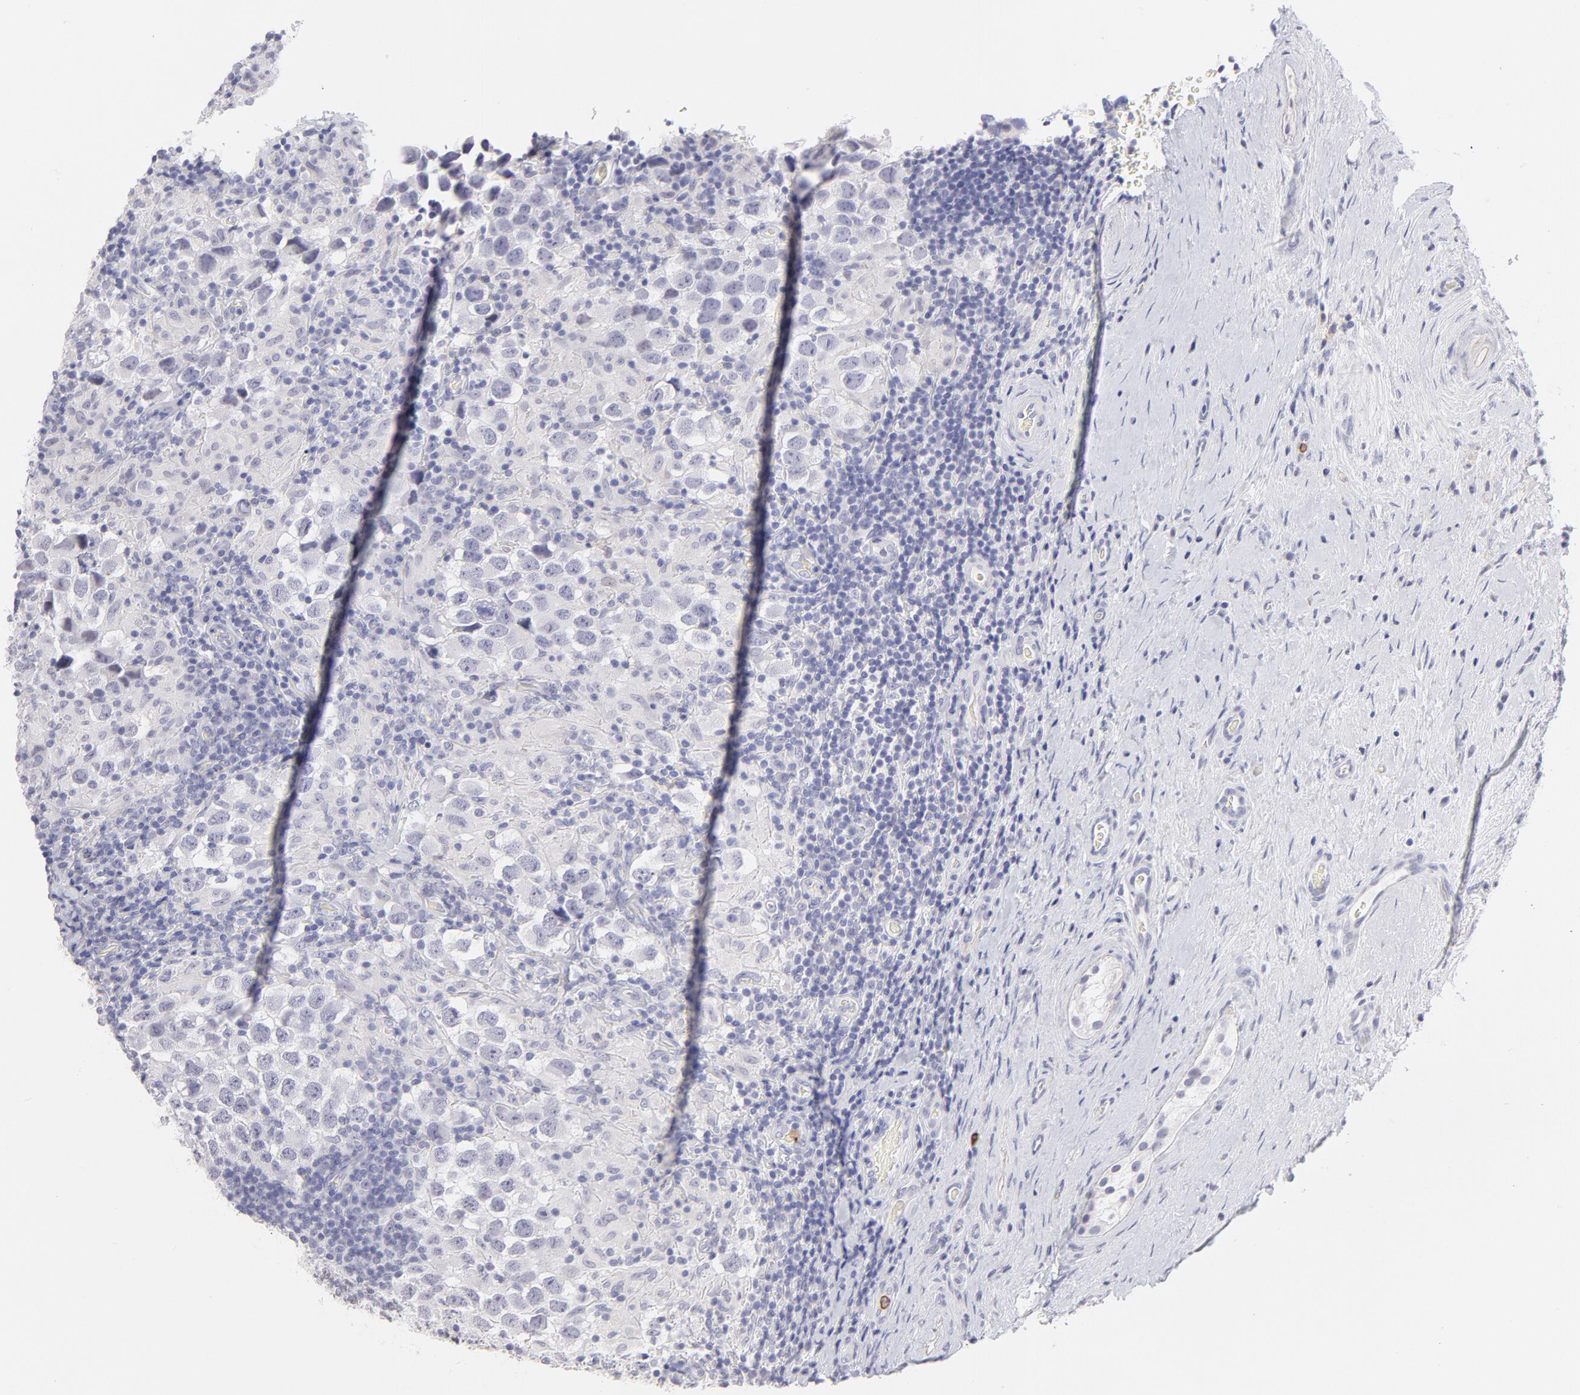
{"staining": {"intensity": "negative", "quantity": "none", "location": "none"}, "tissue": "testis cancer", "cell_type": "Tumor cells", "image_type": "cancer", "snomed": [{"axis": "morphology", "description": "Carcinoma, Embryonal, NOS"}, {"axis": "topography", "description": "Testis"}], "caption": "This is an IHC photomicrograph of embryonal carcinoma (testis). There is no expression in tumor cells.", "gene": "LTB4R", "patient": {"sex": "male", "age": 21}}